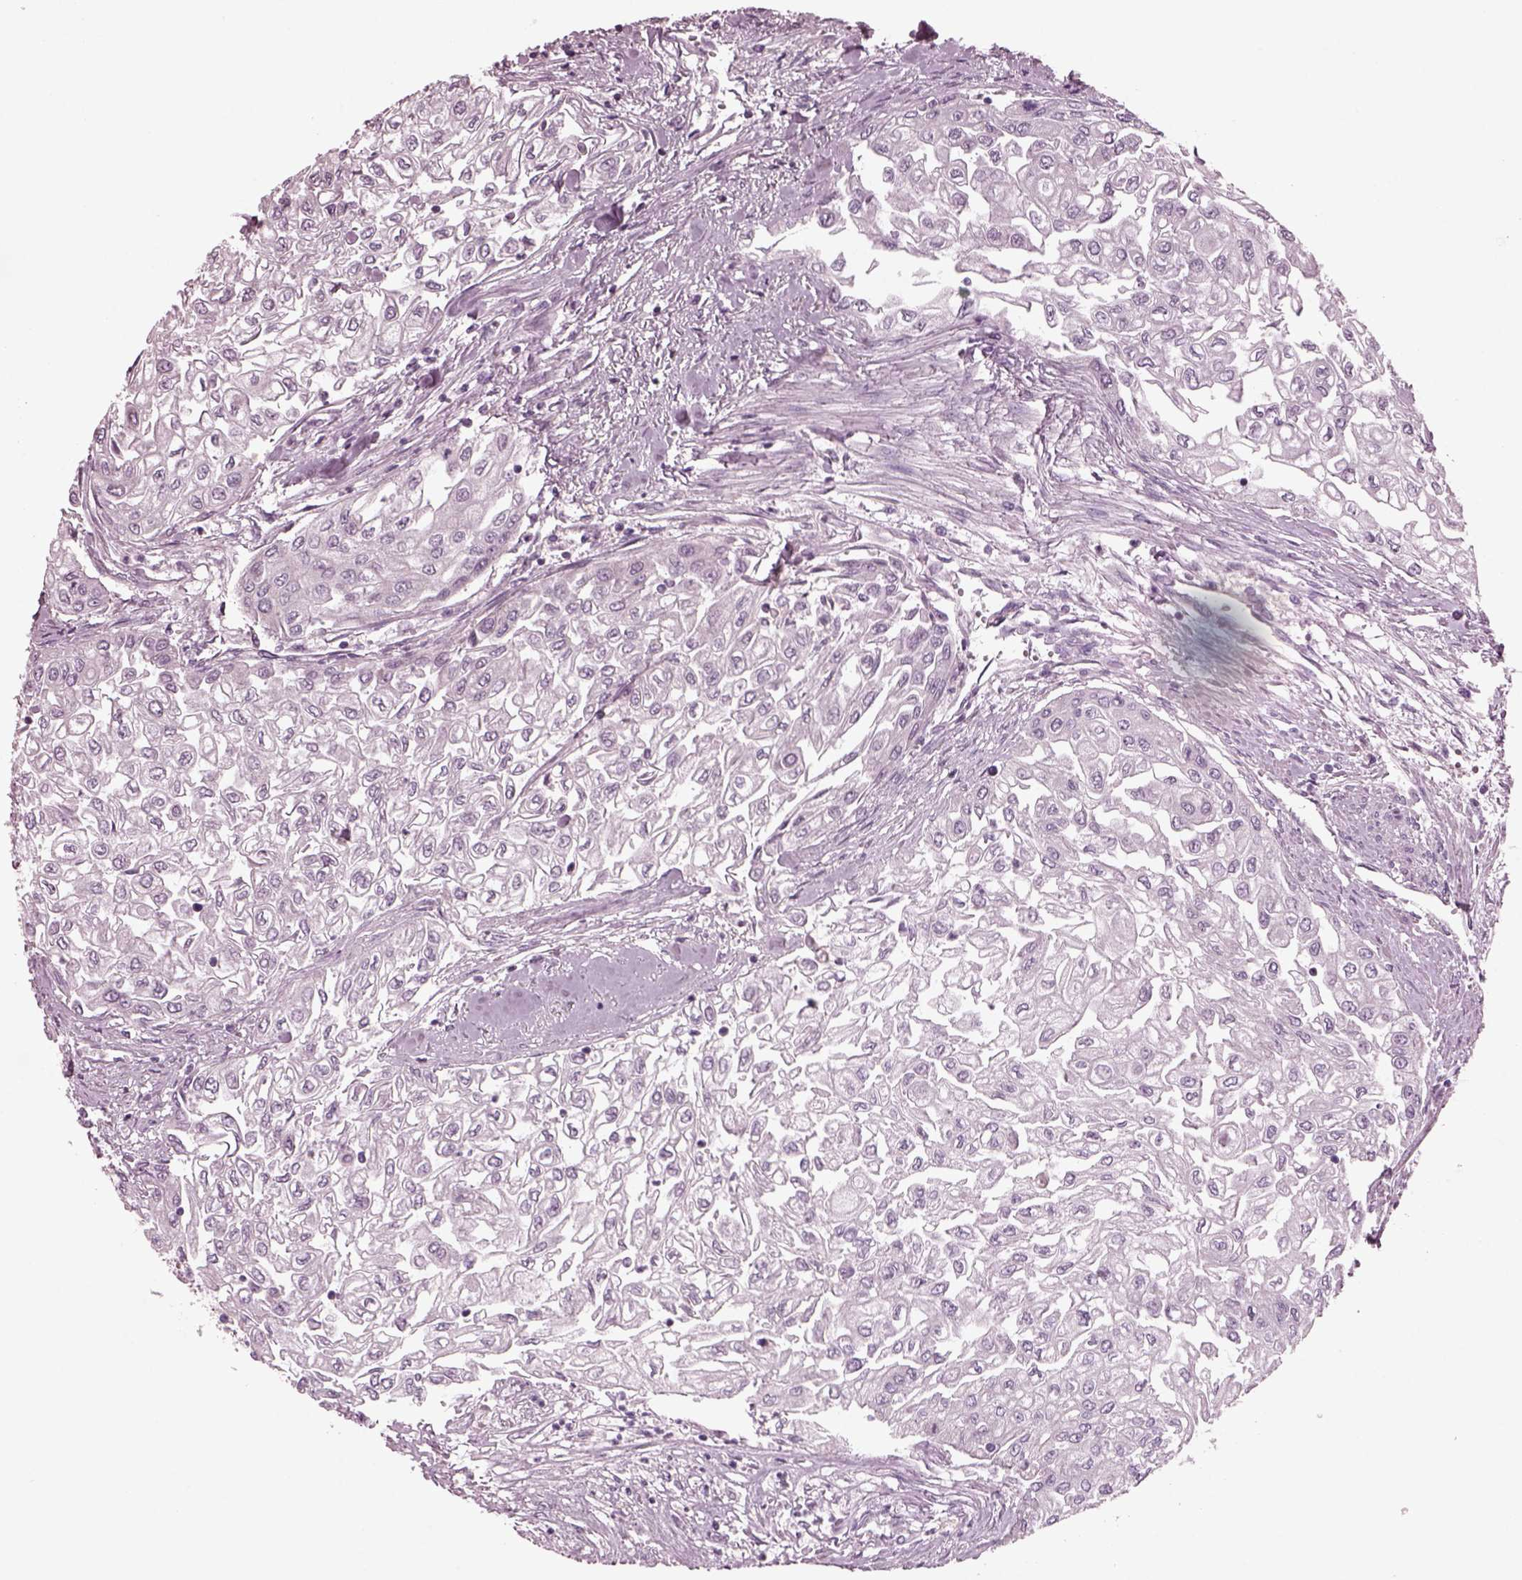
{"staining": {"intensity": "negative", "quantity": "none", "location": "none"}, "tissue": "urothelial cancer", "cell_type": "Tumor cells", "image_type": "cancer", "snomed": [{"axis": "morphology", "description": "Urothelial carcinoma, High grade"}, {"axis": "topography", "description": "Urinary bladder"}], "caption": "Immunohistochemistry micrograph of neoplastic tissue: urothelial cancer stained with DAB exhibits no significant protein positivity in tumor cells.", "gene": "AP4M1", "patient": {"sex": "male", "age": 62}}